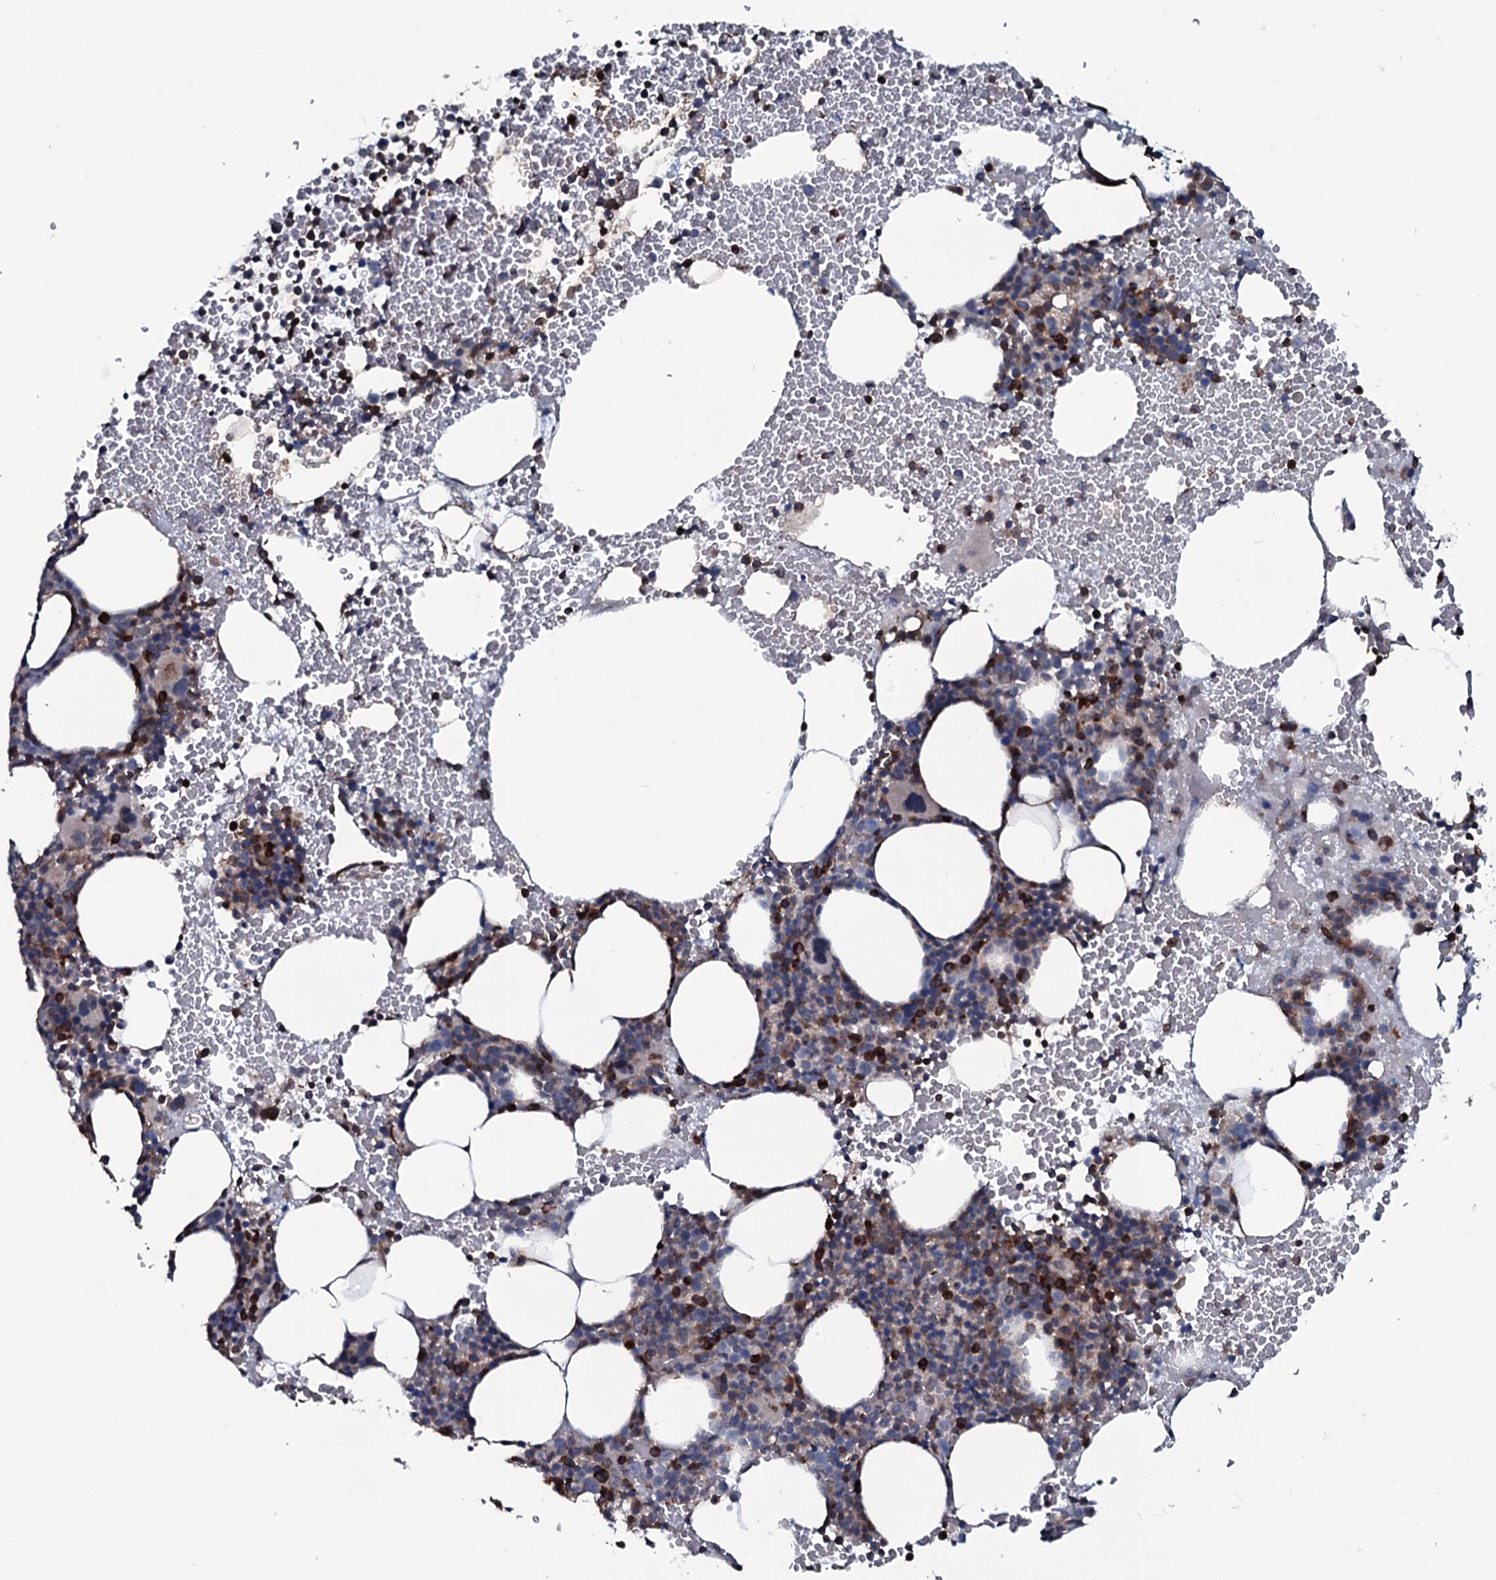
{"staining": {"intensity": "strong", "quantity": "<25%", "location": "cytoplasmic/membranous"}, "tissue": "bone marrow", "cell_type": "Hematopoietic cells", "image_type": "normal", "snomed": [{"axis": "morphology", "description": "Normal tissue, NOS"}, {"axis": "morphology", "description": "Inflammation, NOS"}, {"axis": "topography", "description": "Bone marrow"}], "caption": "This is a micrograph of immunohistochemistry (IHC) staining of normal bone marrow, which shows strong expression in the cytoplasmic/membranous of hematopoietic cells.", "gene": "OGFOD2", "patient": {"sex": "female", "age": 78}}